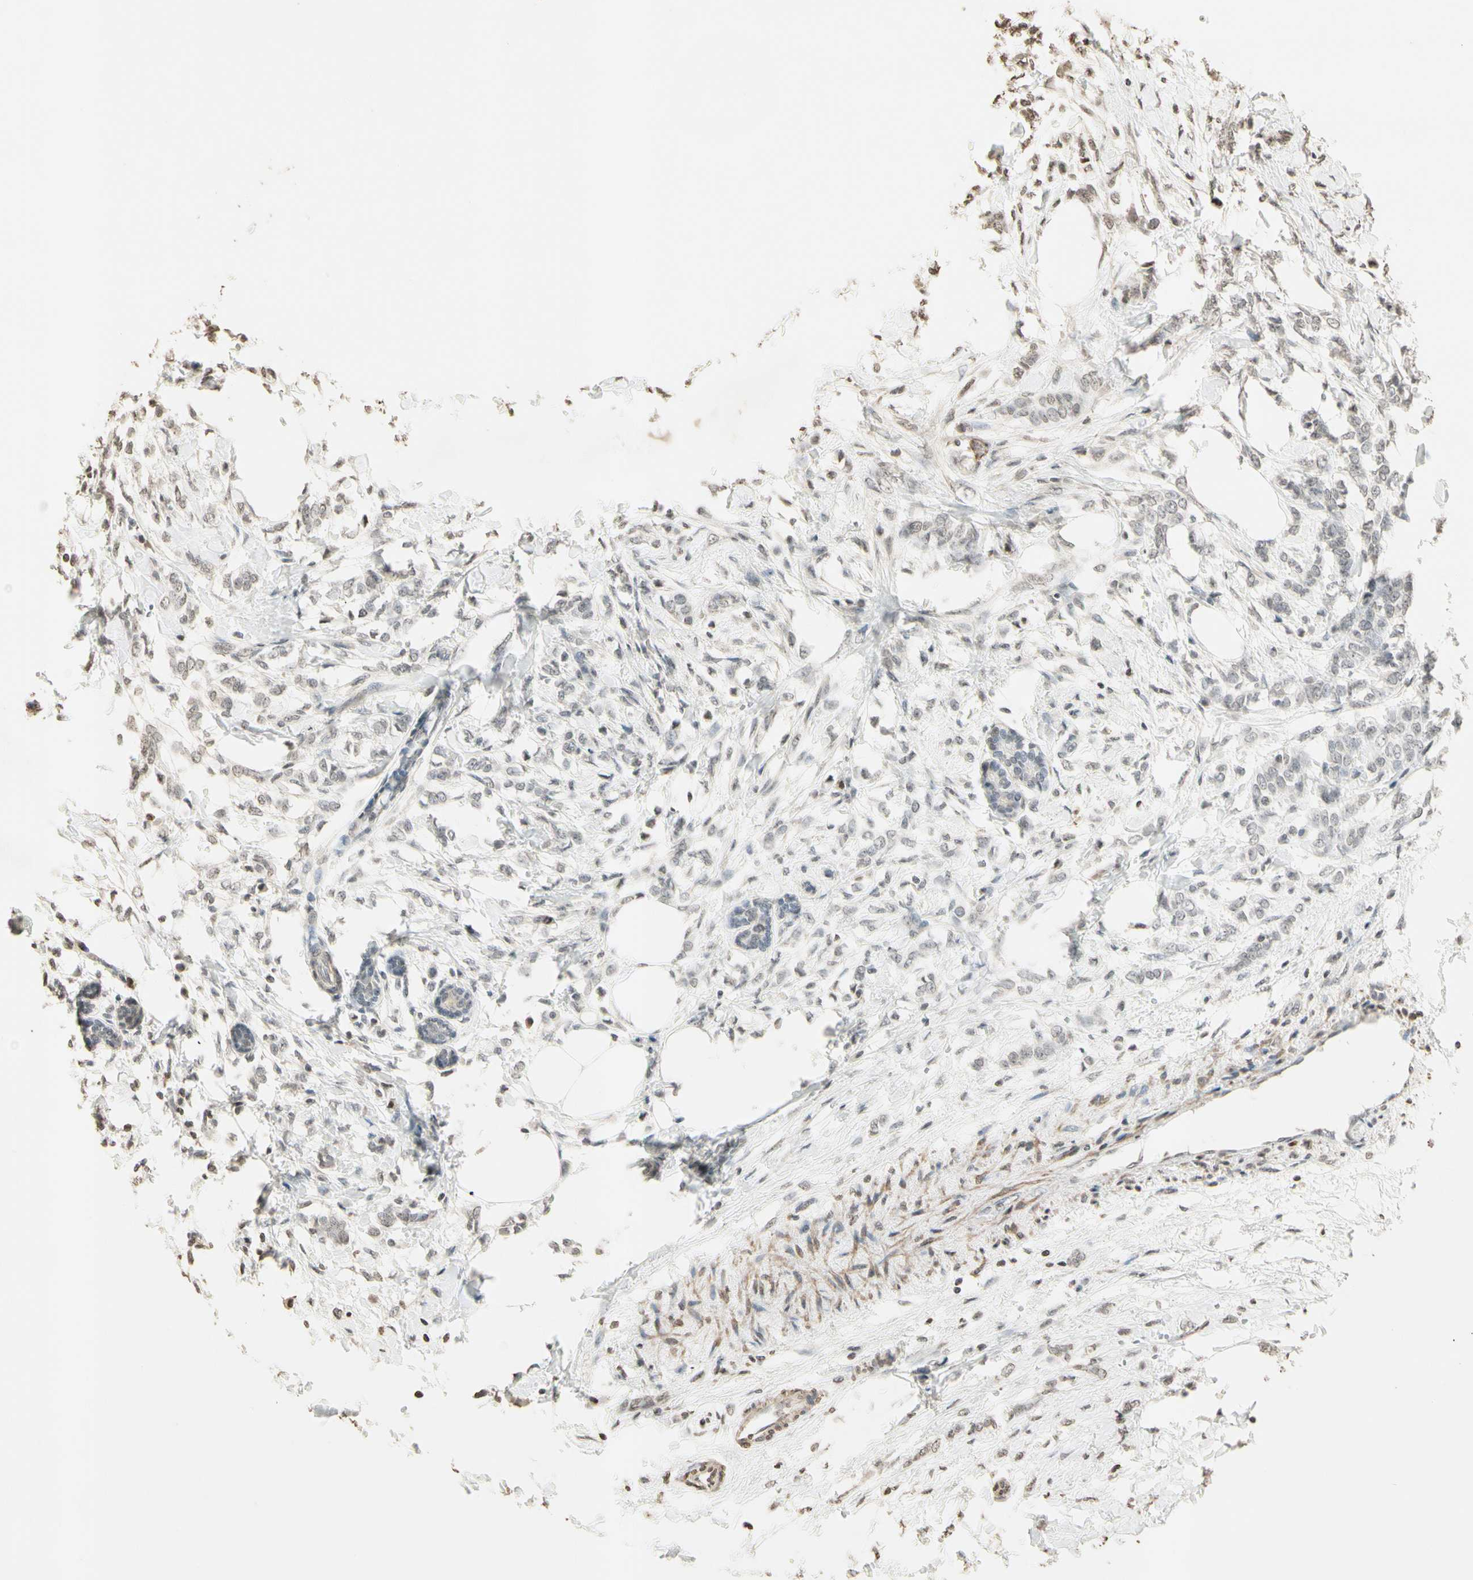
{"staining": {"intensity": "weak", "quantity": "<25%", "location": "nuclear"}, "tissue": "breast cancer", "cell_type": "Tumor cells", "image_type": "cancer", "snomed": [{"axis": "morphology", "description": "Lobular carcinoma, in situ"}, {"axis": "morphology", "description": "Lobular carcinoma"}, {"axis": "topography", "description": "Breast"}], "caption": "High magnification brightfield microscopy of breast cancer stained with DAB (brown) and counterstained with hematoxylin (blue): tumor cells show no significant expression.", "gene": "TOP1", "patient": {"sex": "female", "age": 41}}